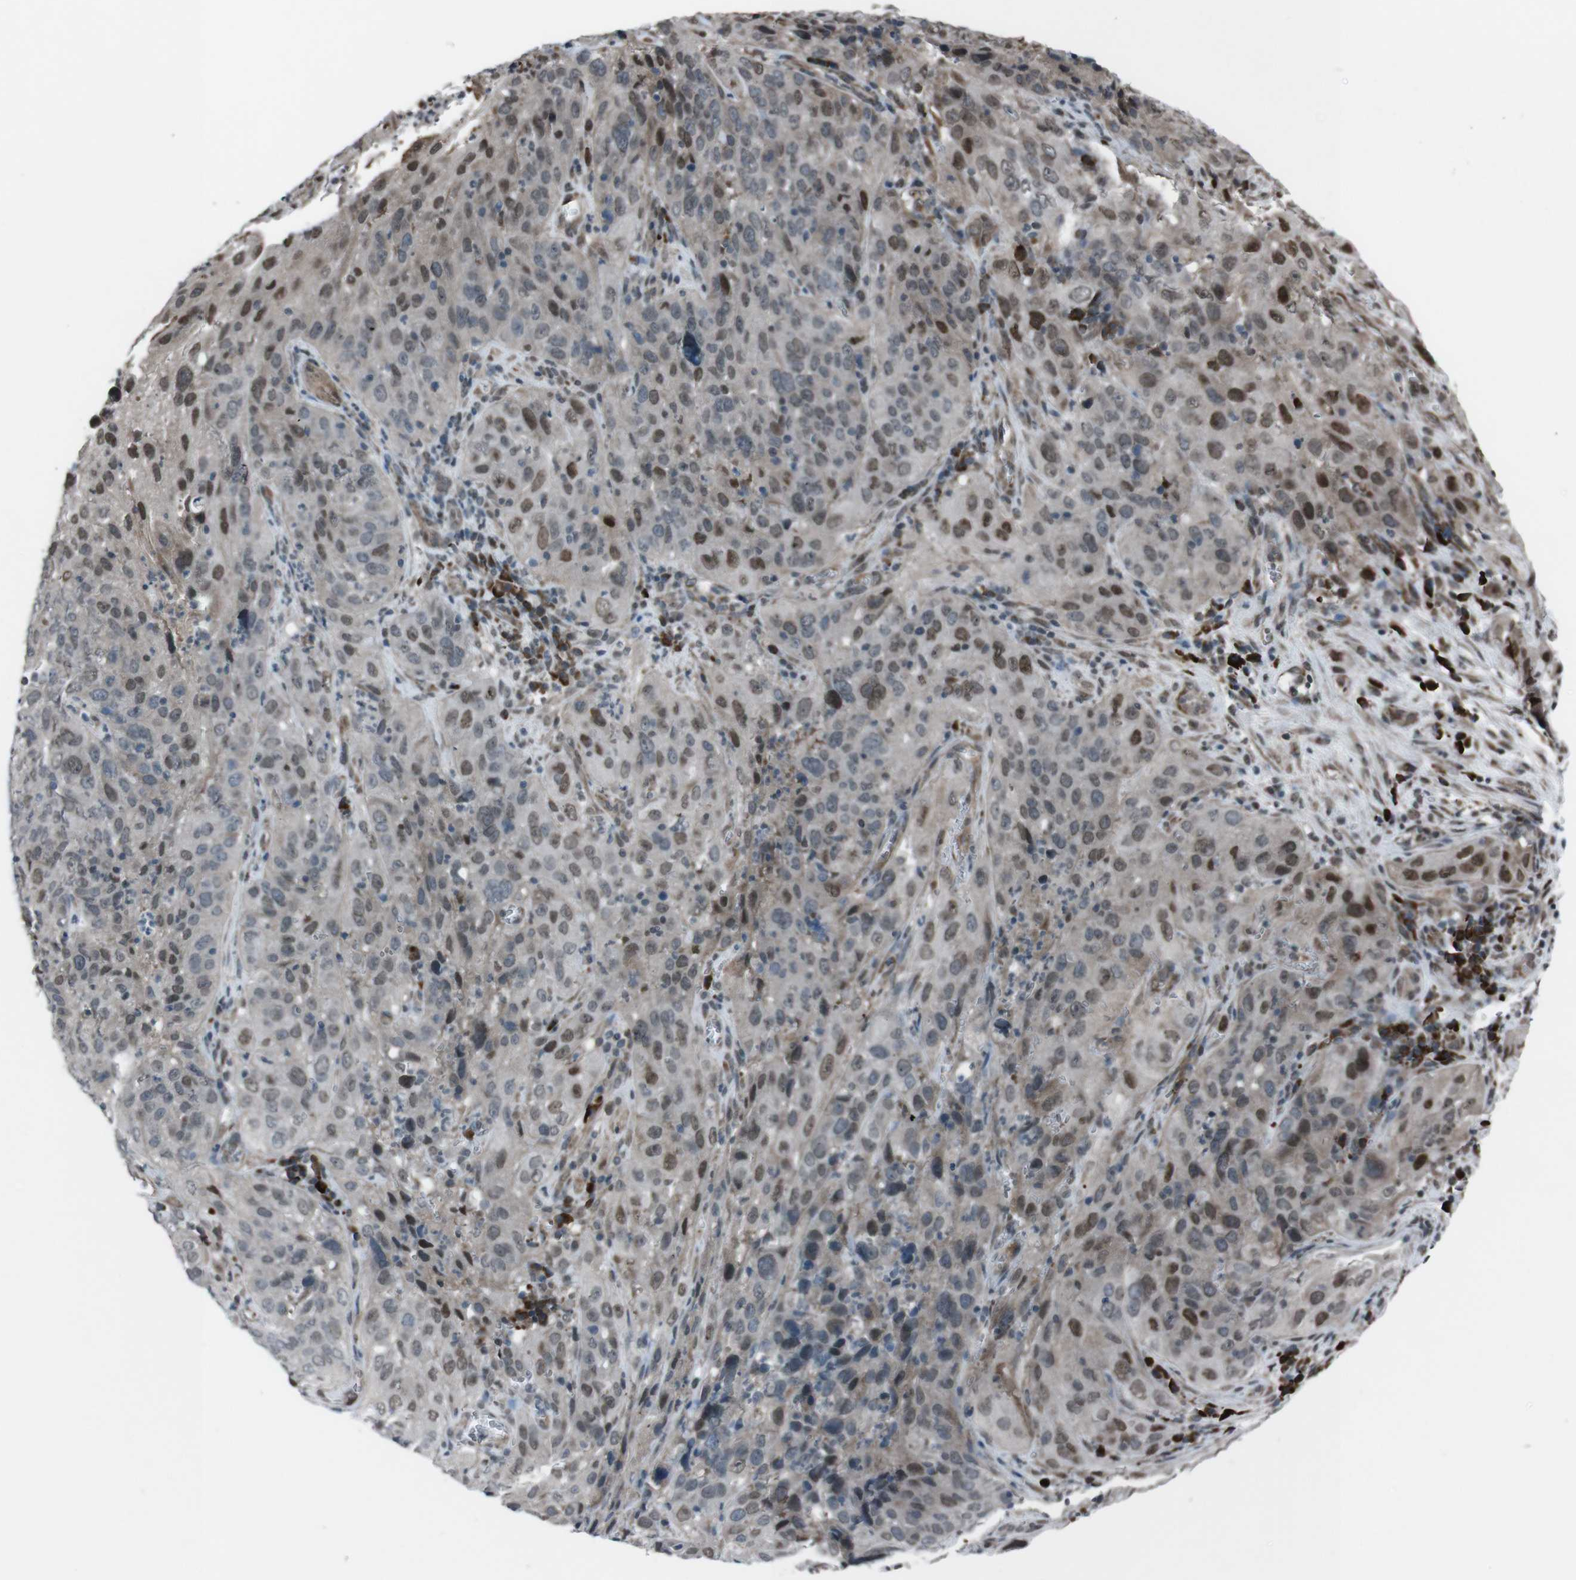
{"staining": {"intensity": "moderate", "quantity": "25%-75%", "location": "nuclear"}, "tissue": "cervical cancer", "cell_type": "Tumor cells", "image_type": "cancer", "snomed": [{"axis": "morphology", "description": "Squamous cell carcinoma, NOS"}, {"axis": "topography", "description": "Cervix"}], "caption": "Cervical squamous cell carcinoma stained with a protein marker exhibits moderate staining in tumor cells.", "gene": "SS18L1", "patient": {"sex": "female", "age": 32}}